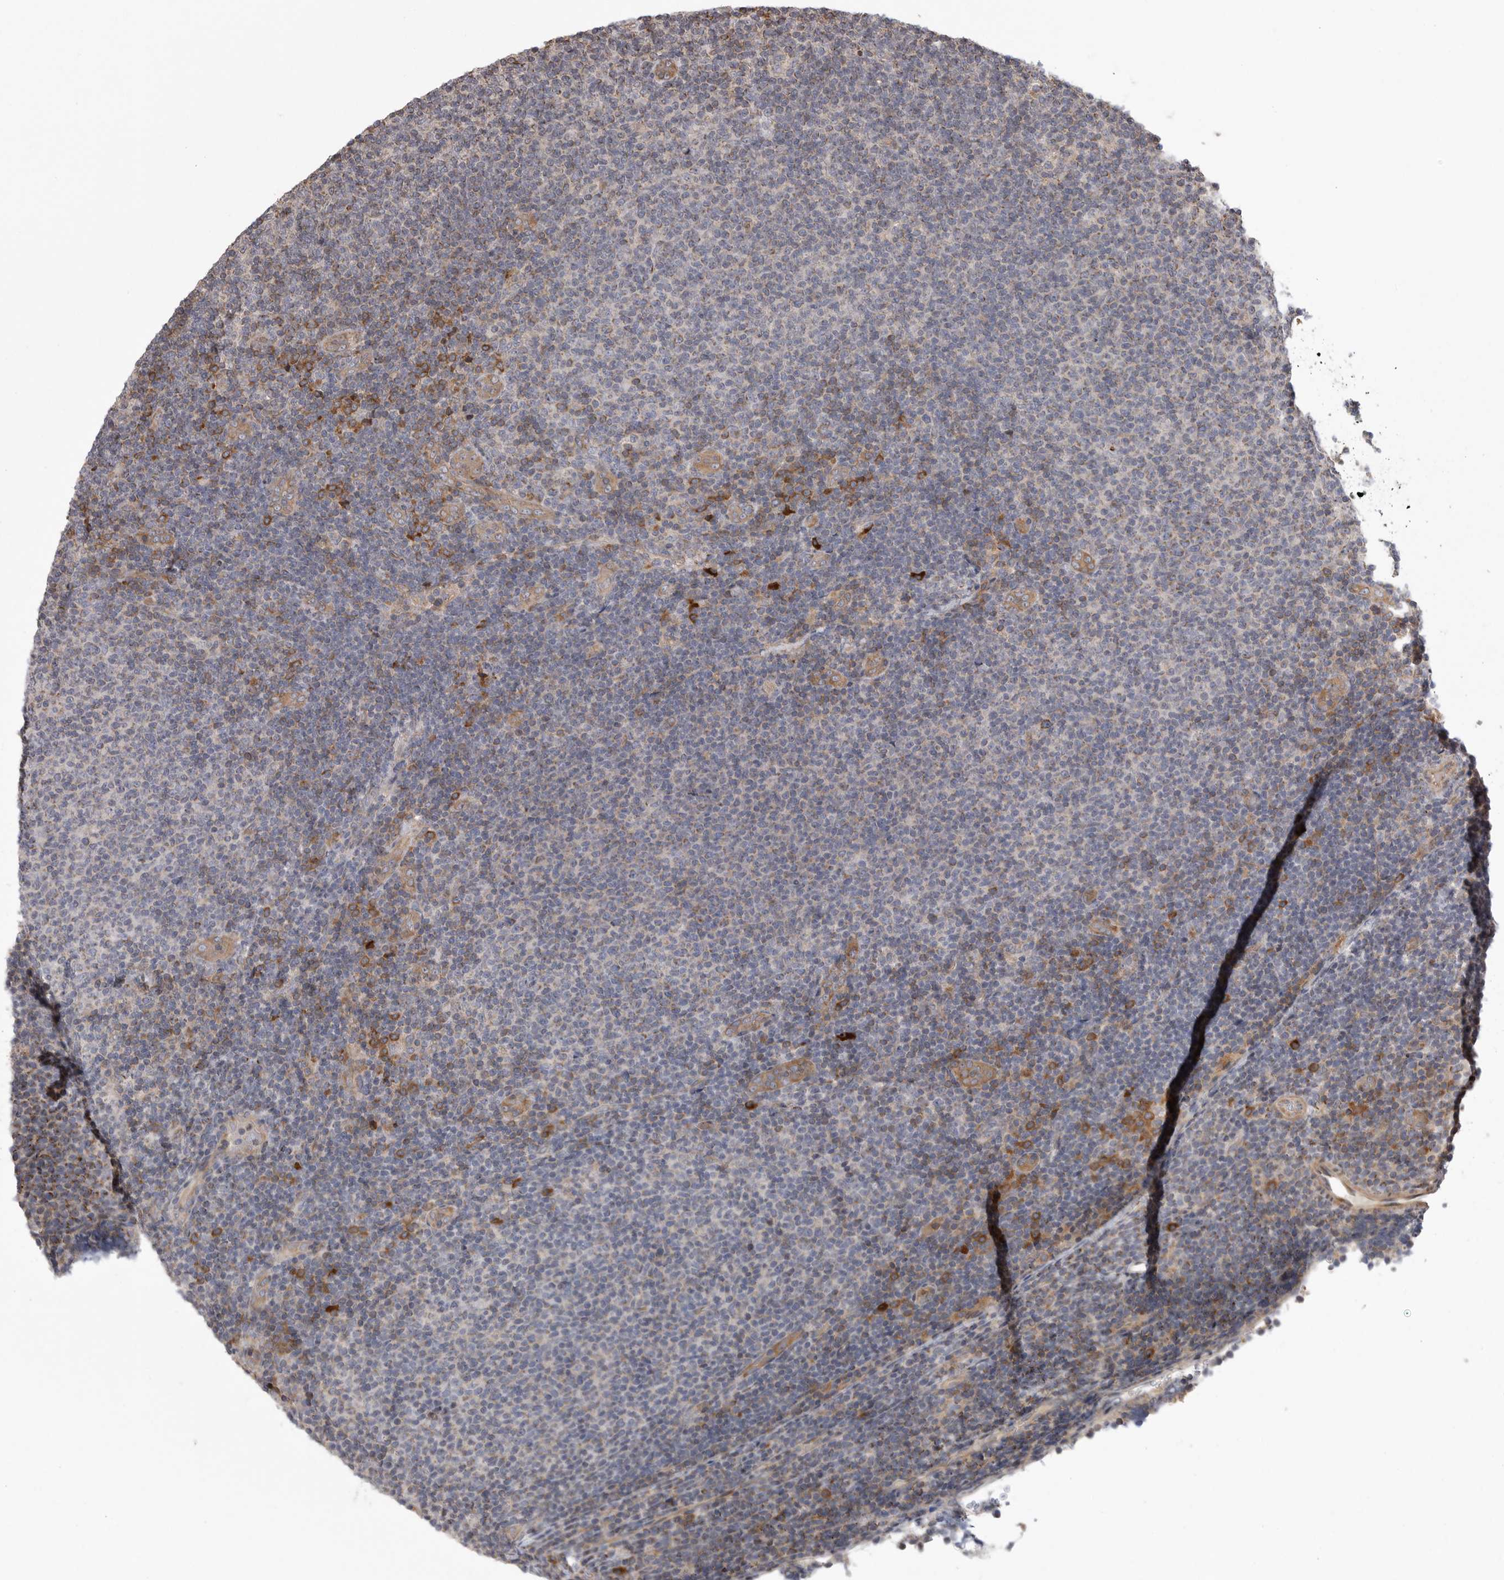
{"staining": {"intensity": "negative", "quantity": "none", "location": "none"}, "tissue": "lymphoma", "cell_type": "Tumor cells", "image_type": "cancer", "snomed": [{"axis": "morphology", "description": "Malignant lymphoma, non-Hodgkin's type, Low grade"}, {"axis": "topography", "description": "Lymph node"}], "caption": "There is no significant staining in tumor cells of malignant lymphoma, non-Hodgkin's type (low-grade).", "gene": "OXR1", "patient": {"sex": "male", "age": 66}}